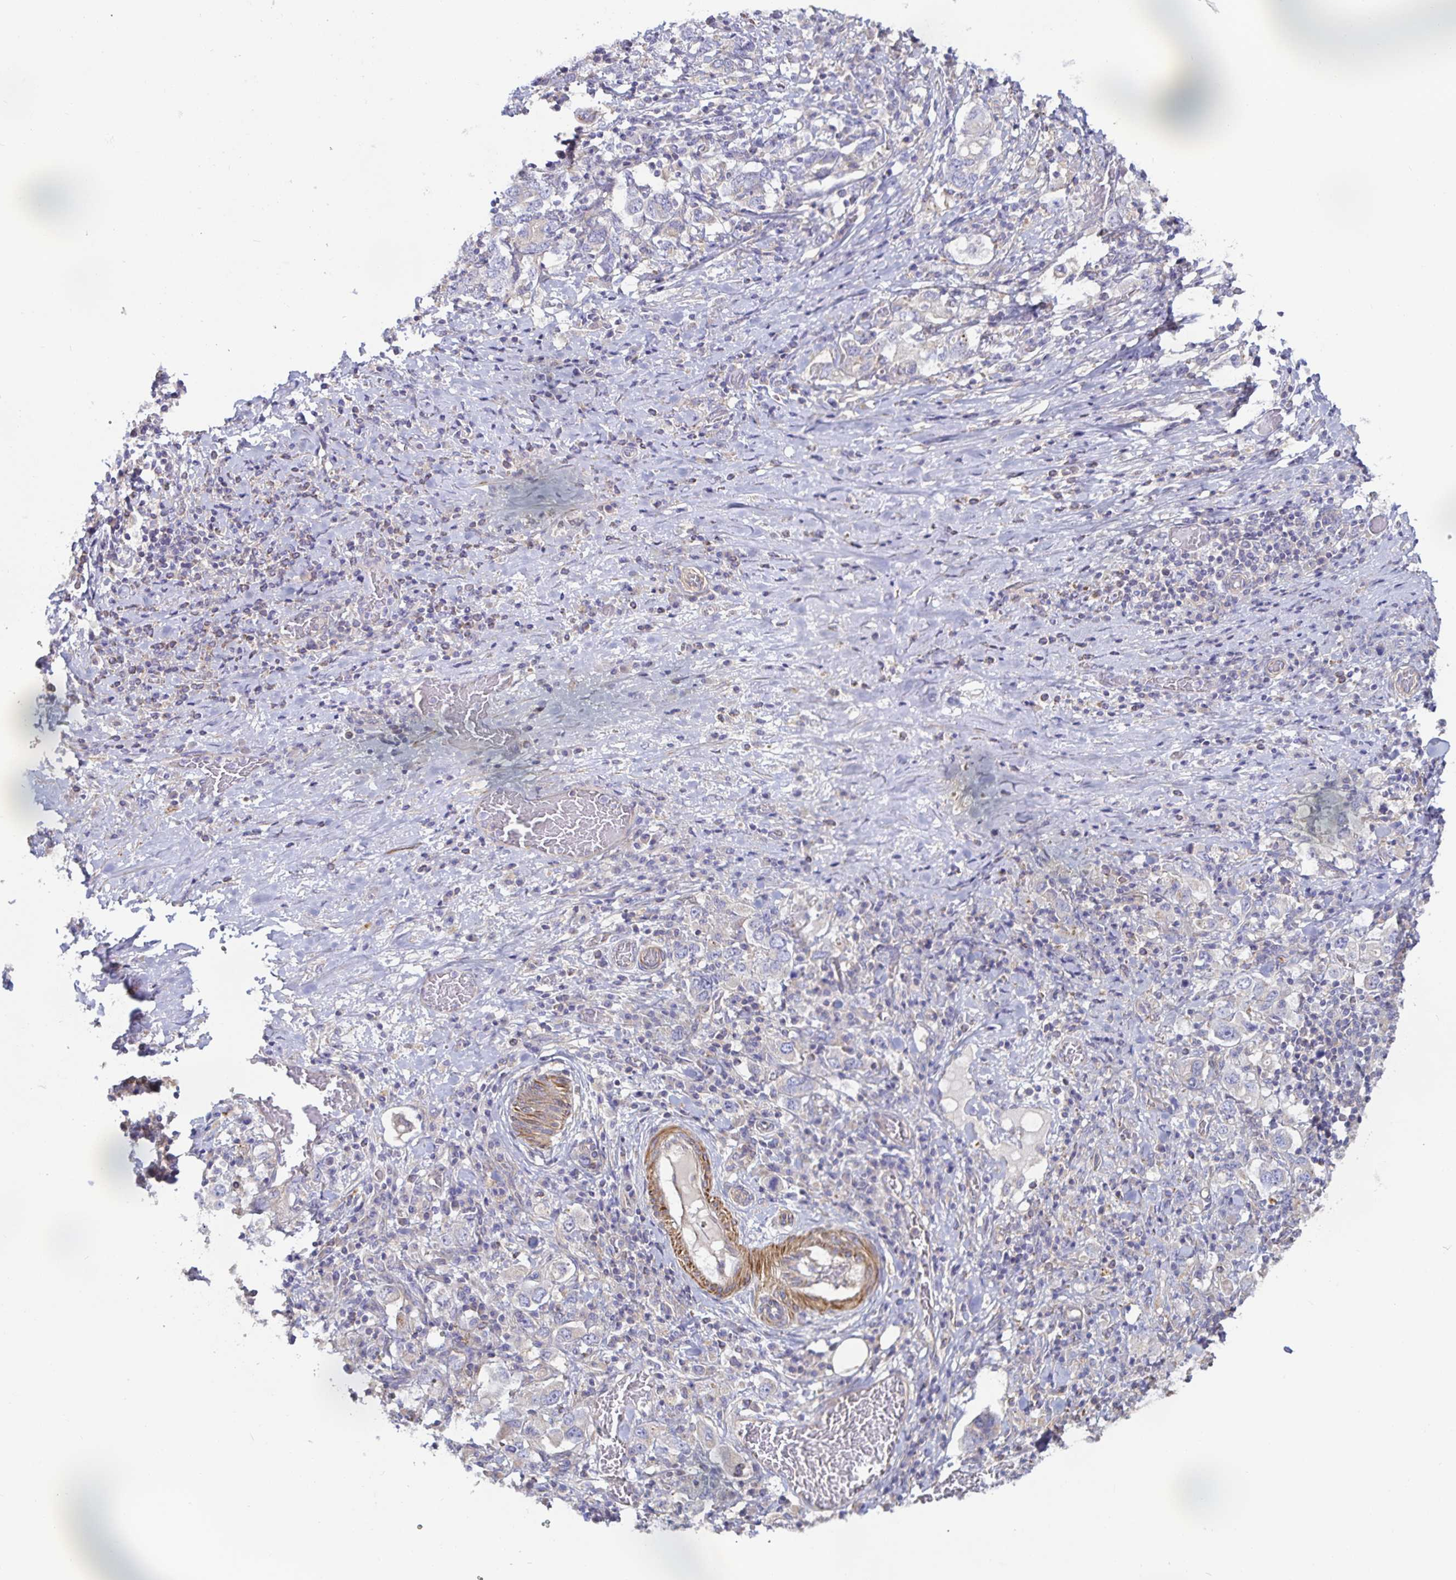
{"staining": {"intensity": "negative", "quantity": "none", "location": "none"}, "tissue": "stomach cancer", "cell_type": "Tumor cells", "image_type": "cancer", "snomed": [{"axis": "morphology", "description": "Adenocarcinoma, NOS"}, {"axis": "topography", "description": "Stomach, upper"}, {"axis": "topography", "description": "Stomach"}], "caption": "A high-resolution micrograph shows immunohistochemistry (IHC) staining of adenocarcinoma (stomach), which displays no significant positivity in tumor cells.", "gene": "METTL22", "patient": {"sex": "male", "age": 62}}